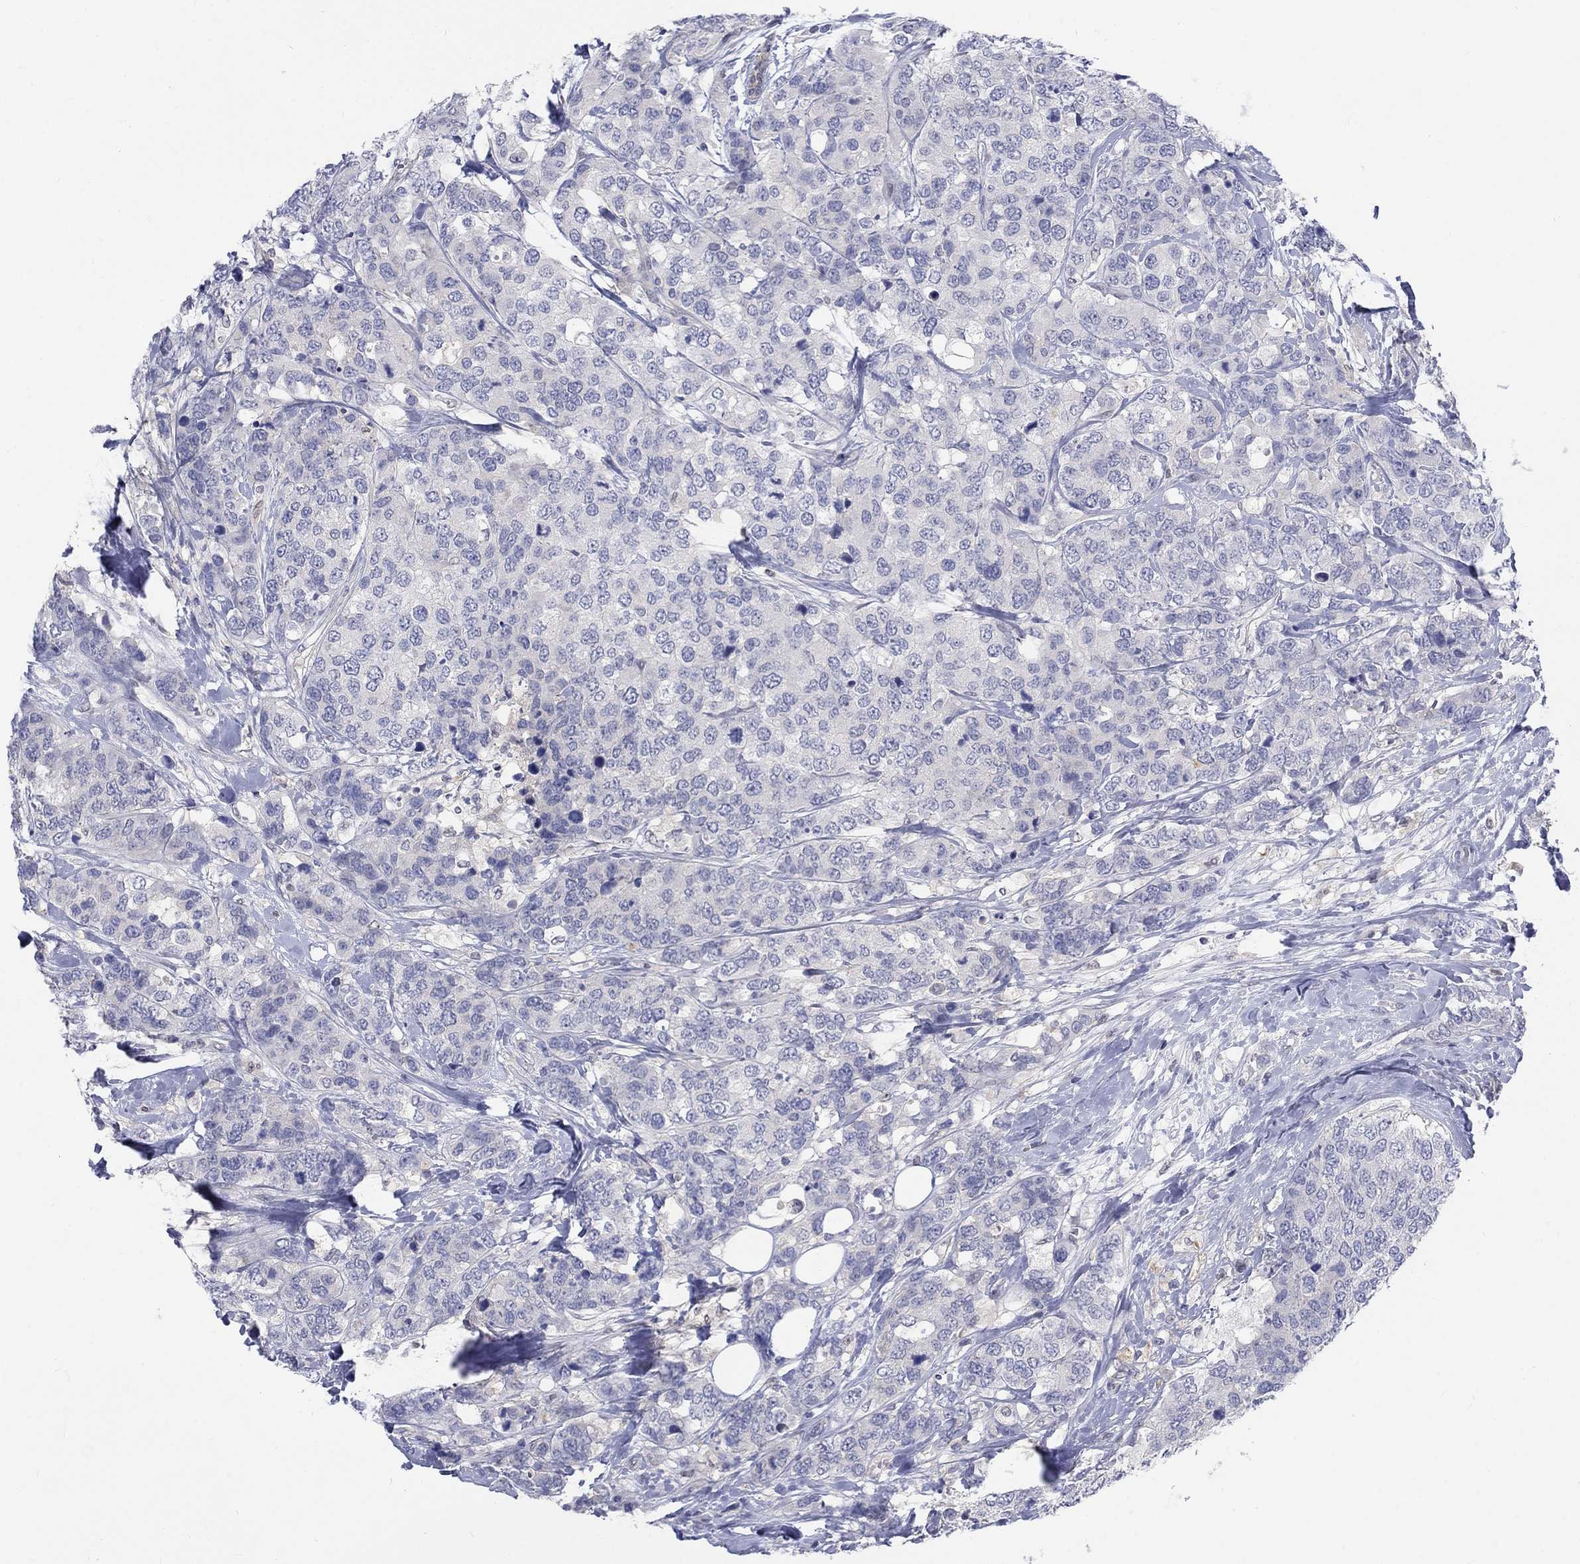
{"staining": {"intensity": "negative", "quantity": "none", "location": "none"}, "tissue": "breast cancer", "cell_type": "Tumor cells", "image_type": "cancer", "snomed": [{"axis": "morphology", "description": "Lobular carcinoma"}, {"axis": "topography", "description": "Breast"}], "caption": "There is no significant positivity in tumor cells of breast lobular carcinoma. (DAB IHC visualized using brightfield microscopy, high magnification).", "gene": "EGFLAM", "patient": {"sex": "female", "age": 59}}